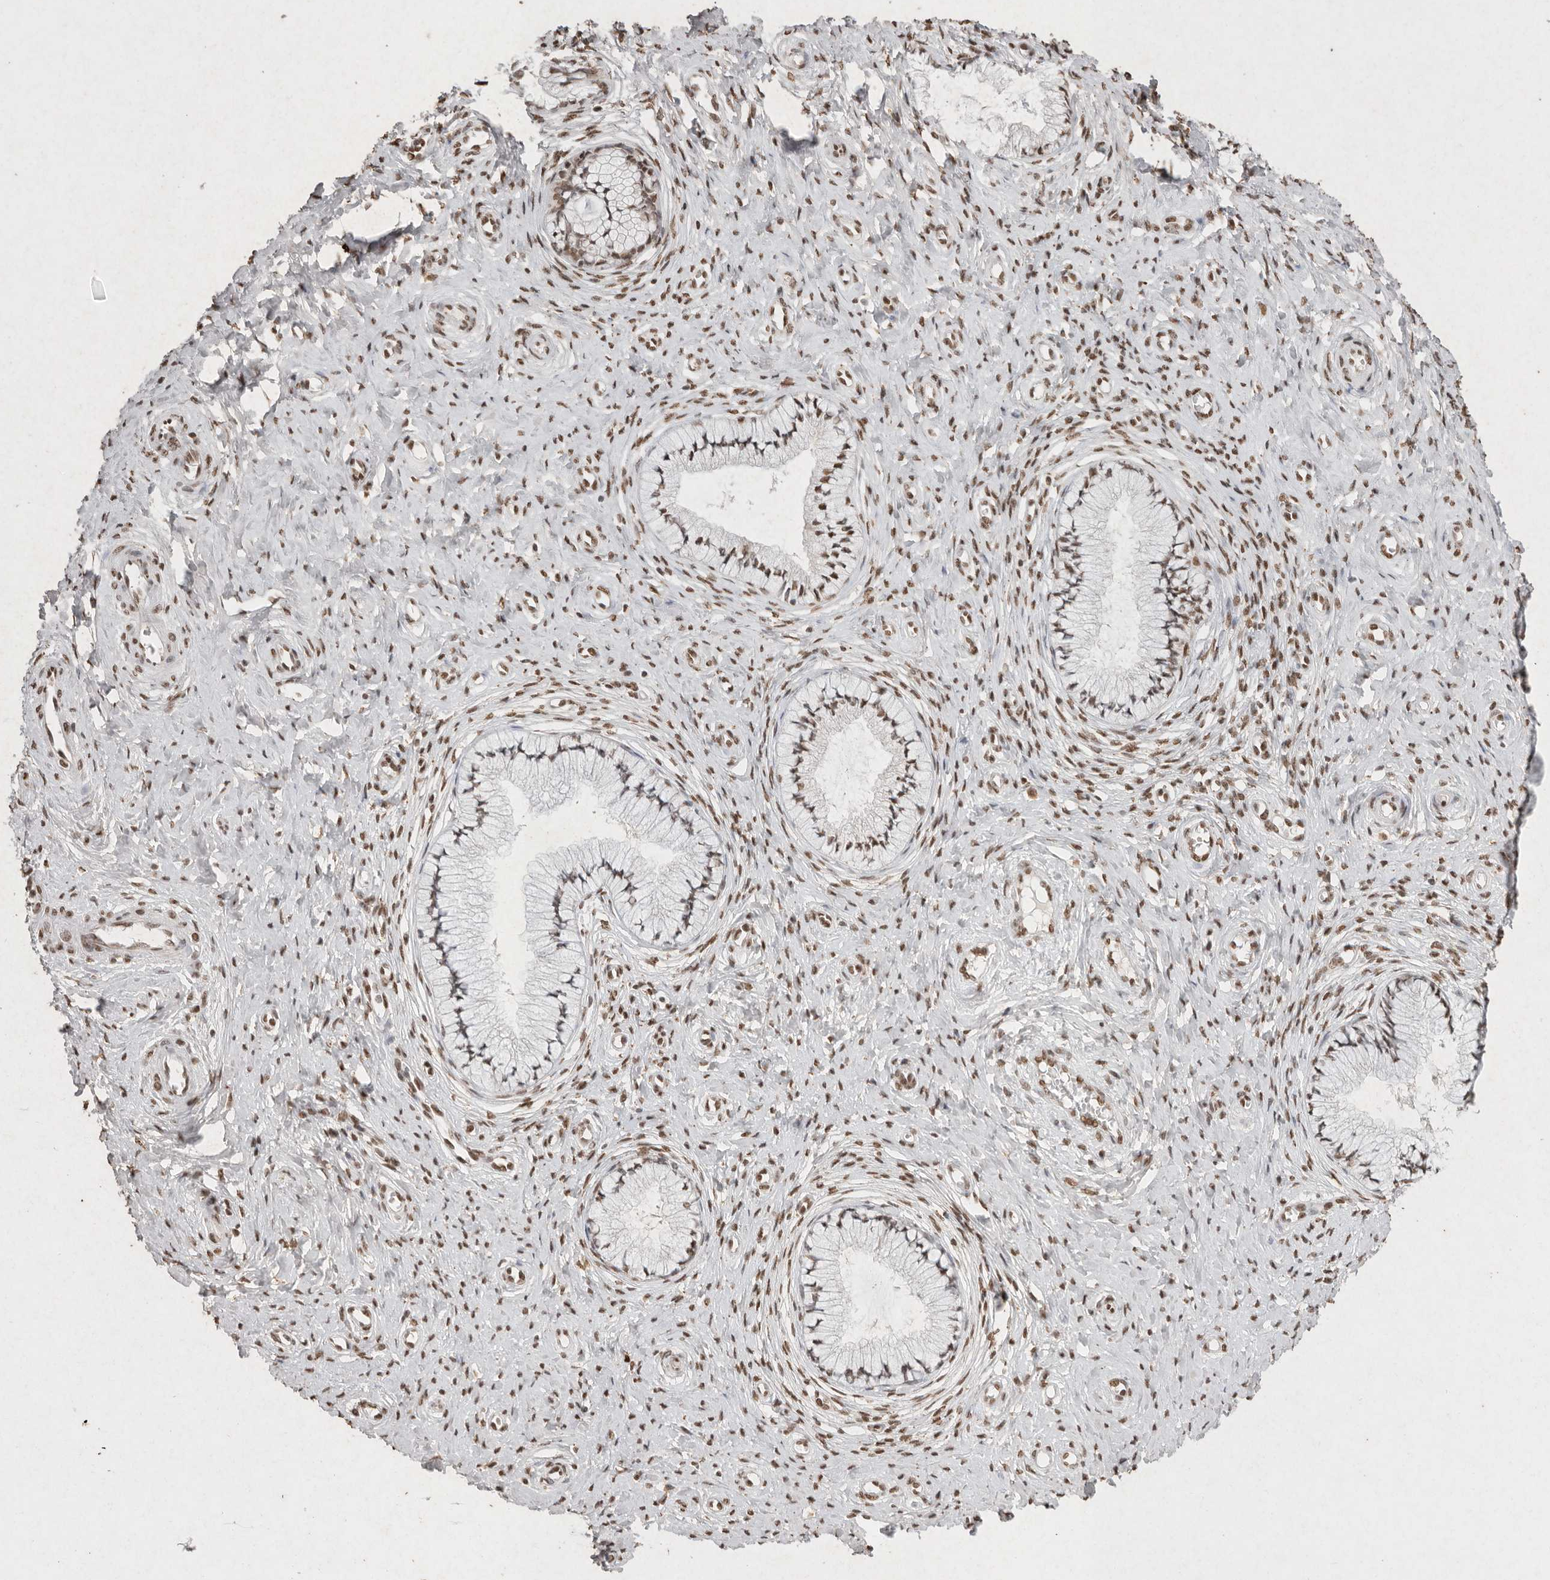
{"staining": {"intensity": "weak", "quantity": "25%-75%", "location": "nuclear"}, "tissue": "cervix", "cell_type": "Glandular cells", "image_type": "normal", "snomed": [{"axis": "morphology", "description": "Normal tissue, NOS"}, {"axis": "topography", "description": "Cervix"}], "caption": "A low amount of weak nuclear expression is seen in approximately 25%-75% of glandular cells in normal cervix. (DAB (3,3'-diaminobenzidine) IHC with brightfield microscopy, high magnification).", "gene": "NKX3", "patient": {"sex": "female", "age": 36}}